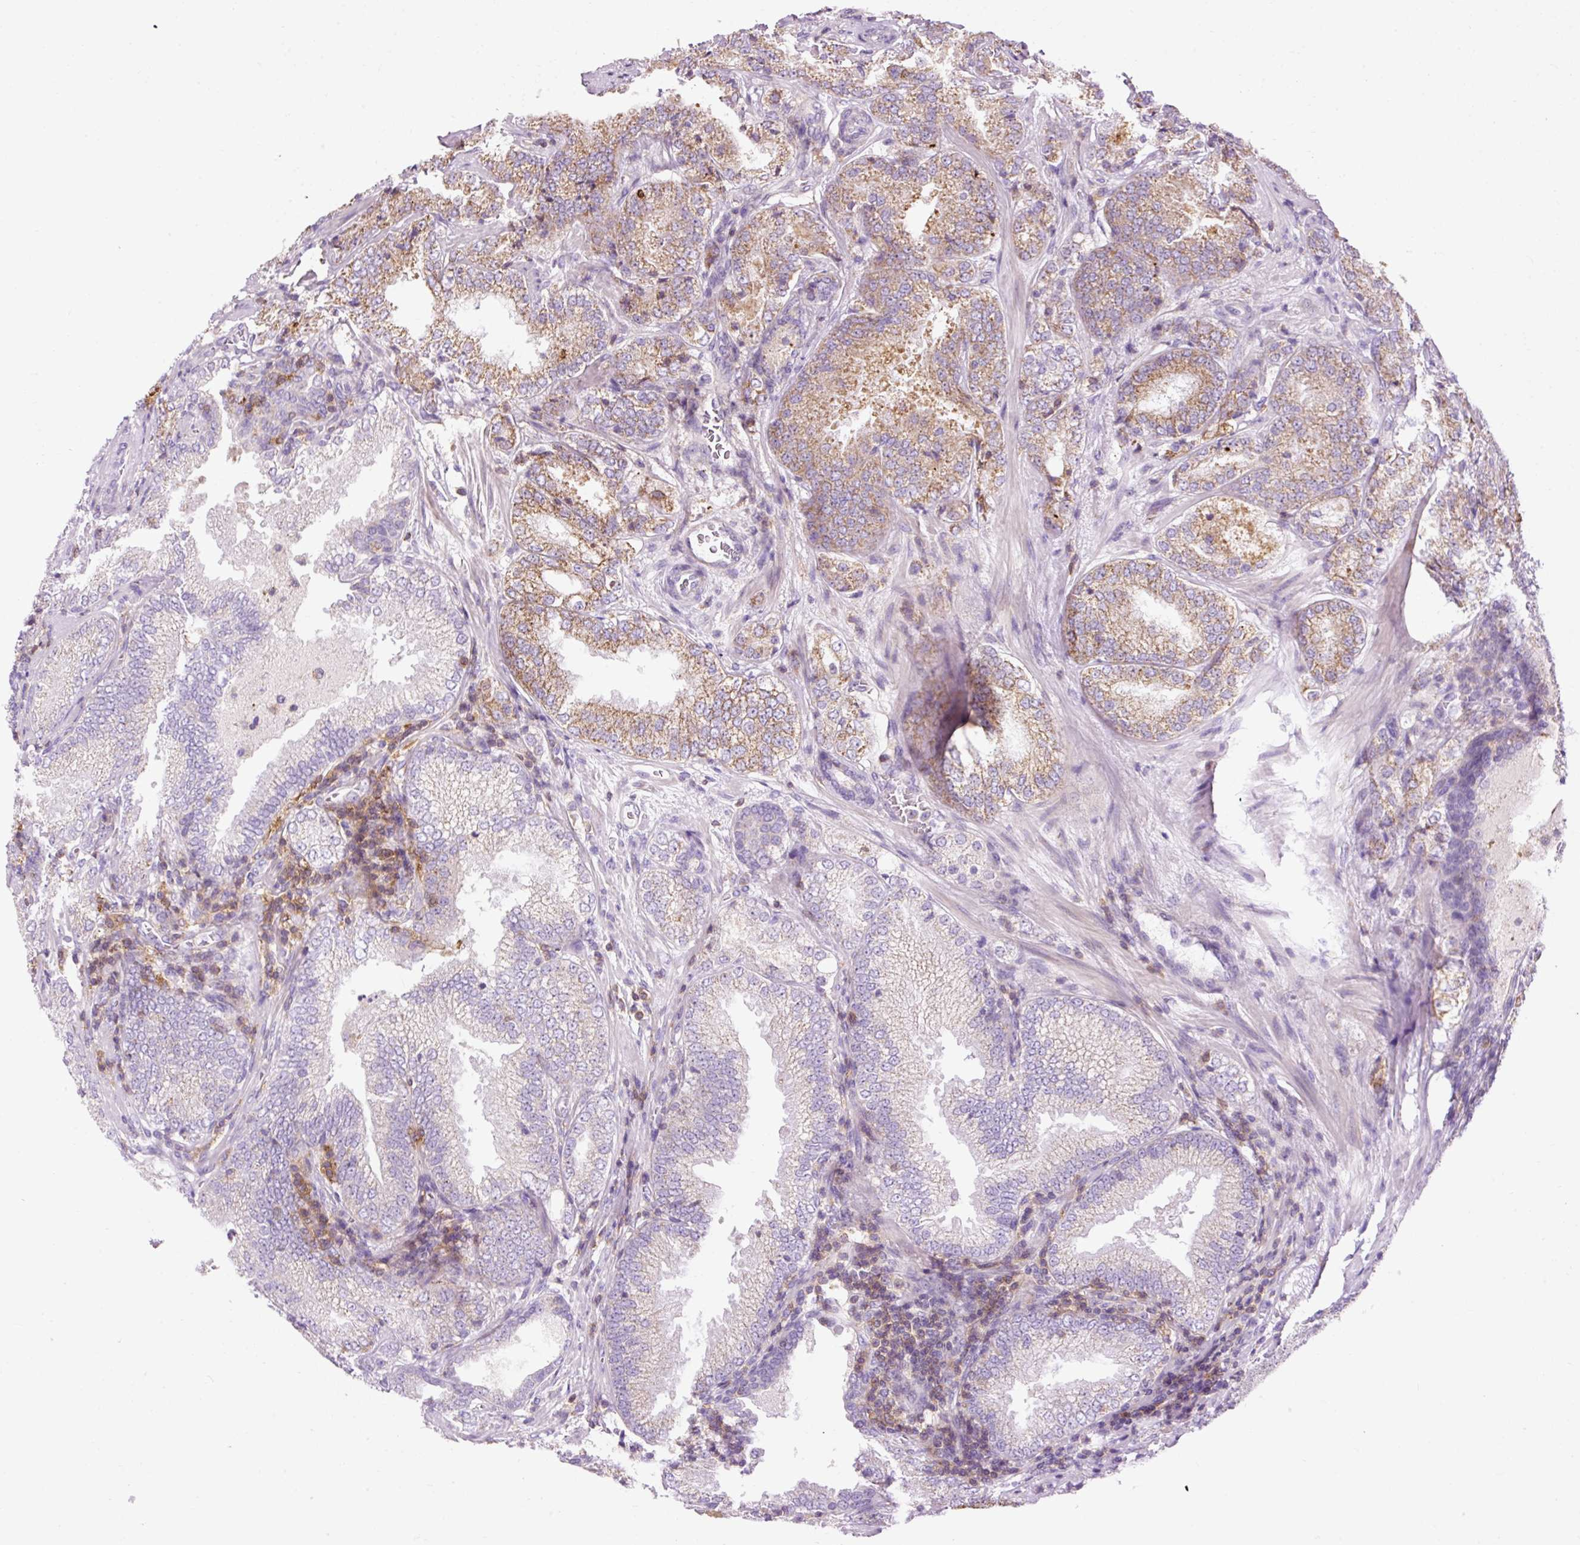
{"staining": {"intensity": "moderate", "quantity": "<25%", "location": "cytoplasmic/membranous"}, "tissue": "prostate cancer", "cell_type": "Tumor cells", "image_type": "cancer", "snomed": [{"axis": "morphology", "description": "Adenocarcinoma, High grade"}, {"axis": "topography", "description": "Prostate"}], "caption": "Tumor cells exhibit low levels of moderate cytoplasmic/membranous staining in about <25% of cells in human prostate cancer. (Brightfield microscopy of DAB IHC at high magnification).", "gene": "CD83", "patient": {"sex": "male", "age": 63}}